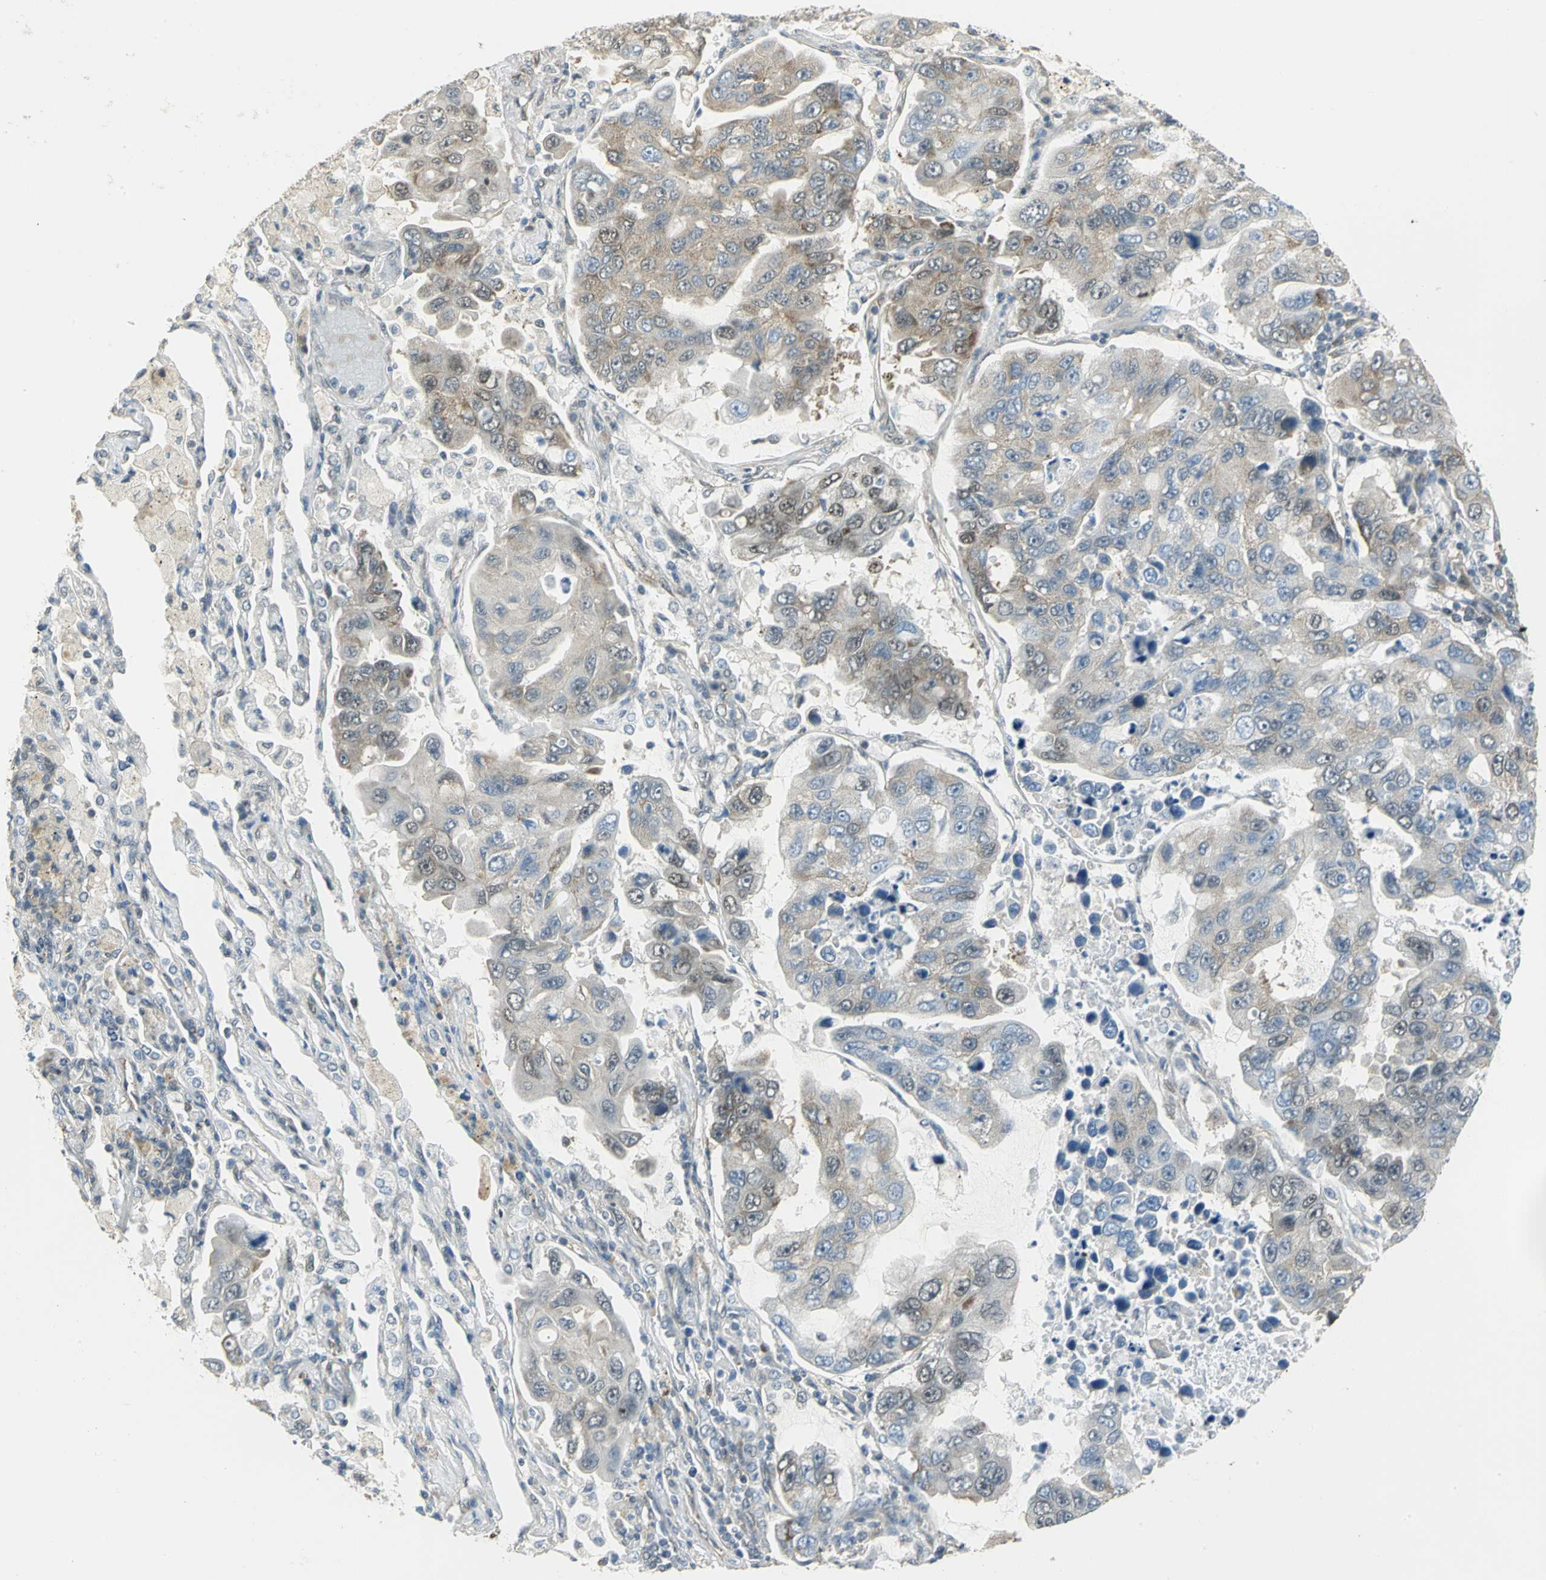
{"staining": {"intensity": "weak", "quantity": "25%-75%", "location": "cytoplasmic/membranous,nuclear"}, "tissue": "lung cancer", "cell_type": "Tumor cells", "image_type": "cancer", "snomed": [{"axis": "morphology", "description": "Adenocarcinoma, NOS"}, {"axis": "topography", "description": "Lung"}], "caption": "Immunohistochemistry micrograph of adenocarcinoma (lung) stained for a protein (brown), which shows low levels of weak cytoplasmic/membranous and nuclear positivity in about 25%-75% of tumor cells.", "gene": "DDX5", "patient": {"sex": "male", "age": 64}}